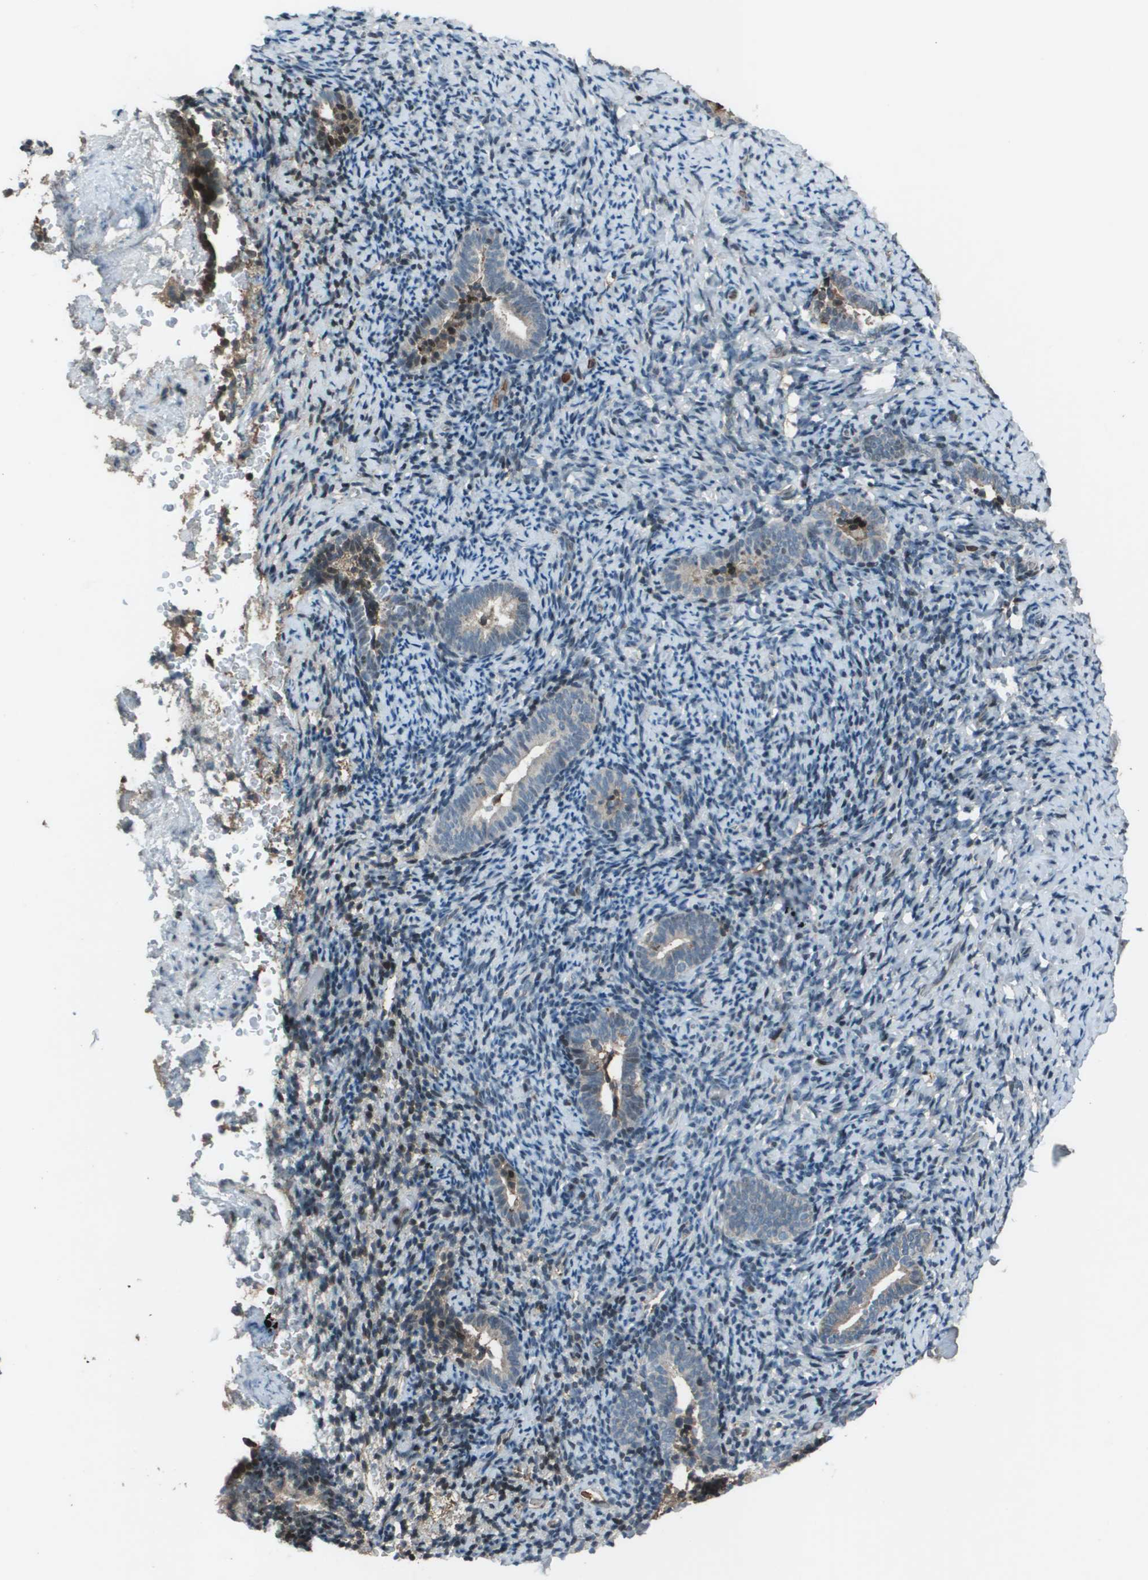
{"staining": {"intensity": "moderate", "quantity": "<25%", "location": "nuclear"}, "tissue": "endometrium", "cell_type": "Cells in endometrial stroma", "image_type": "normal", "snomed": [{"axis": "morphology", "description": "Normal tissue, NOS"}, {"axis": "topography", "description": "Endometrium"}], "caption": "Moderate nuclear staining is present in about <25% of cells in endometrial stroma in normal endometrium. (brown staining indicates protein expression, while blue staining denotes nuclei).", "gene": "CXCL12", "patient": {"sex": "female", "age": 51}}